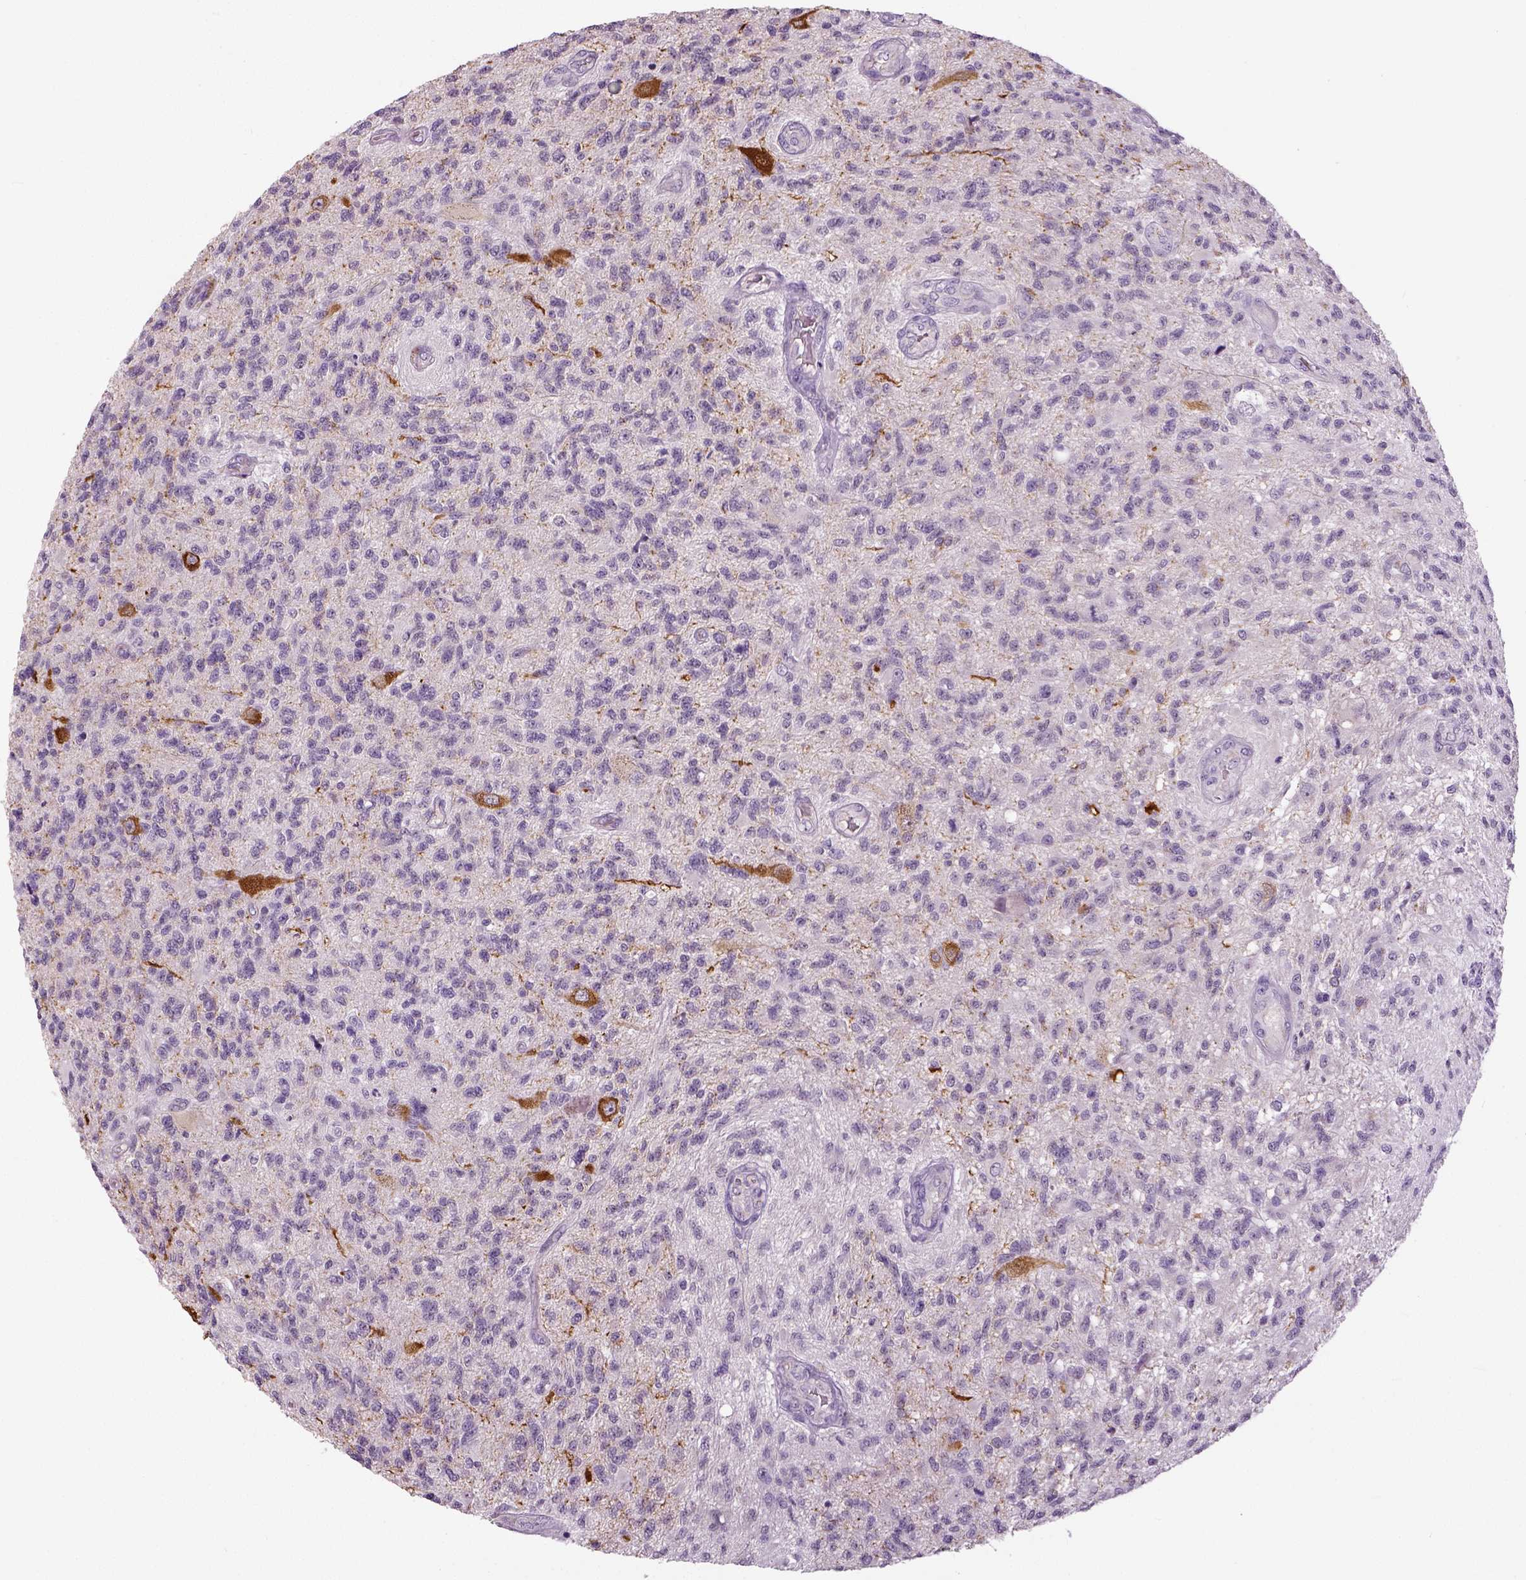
{"staining": {"intensity": "negative", "quantity": "none", "location": "none"}, "tissue": "glioma", "cell_type": "Tumor cells", "image_type": "cancer", "snomed": [{"axis": "morphology", "description": "Glioma, malignant, High grade"}, {"axis": "topography", "description": "Brain"}], "caption": "This histopathology image is of malignant glioma (high-grade) stained with immunohistochemistry (IHC) to label a protein in brown with the nuclei are counter-stained blue. There is no staining in tumor cells. (DAB (3,3'-diaminobenzidine) IHC, high magnification).", "gene": "NECAB1", "patient": {"sex": "male", "age": 56}}